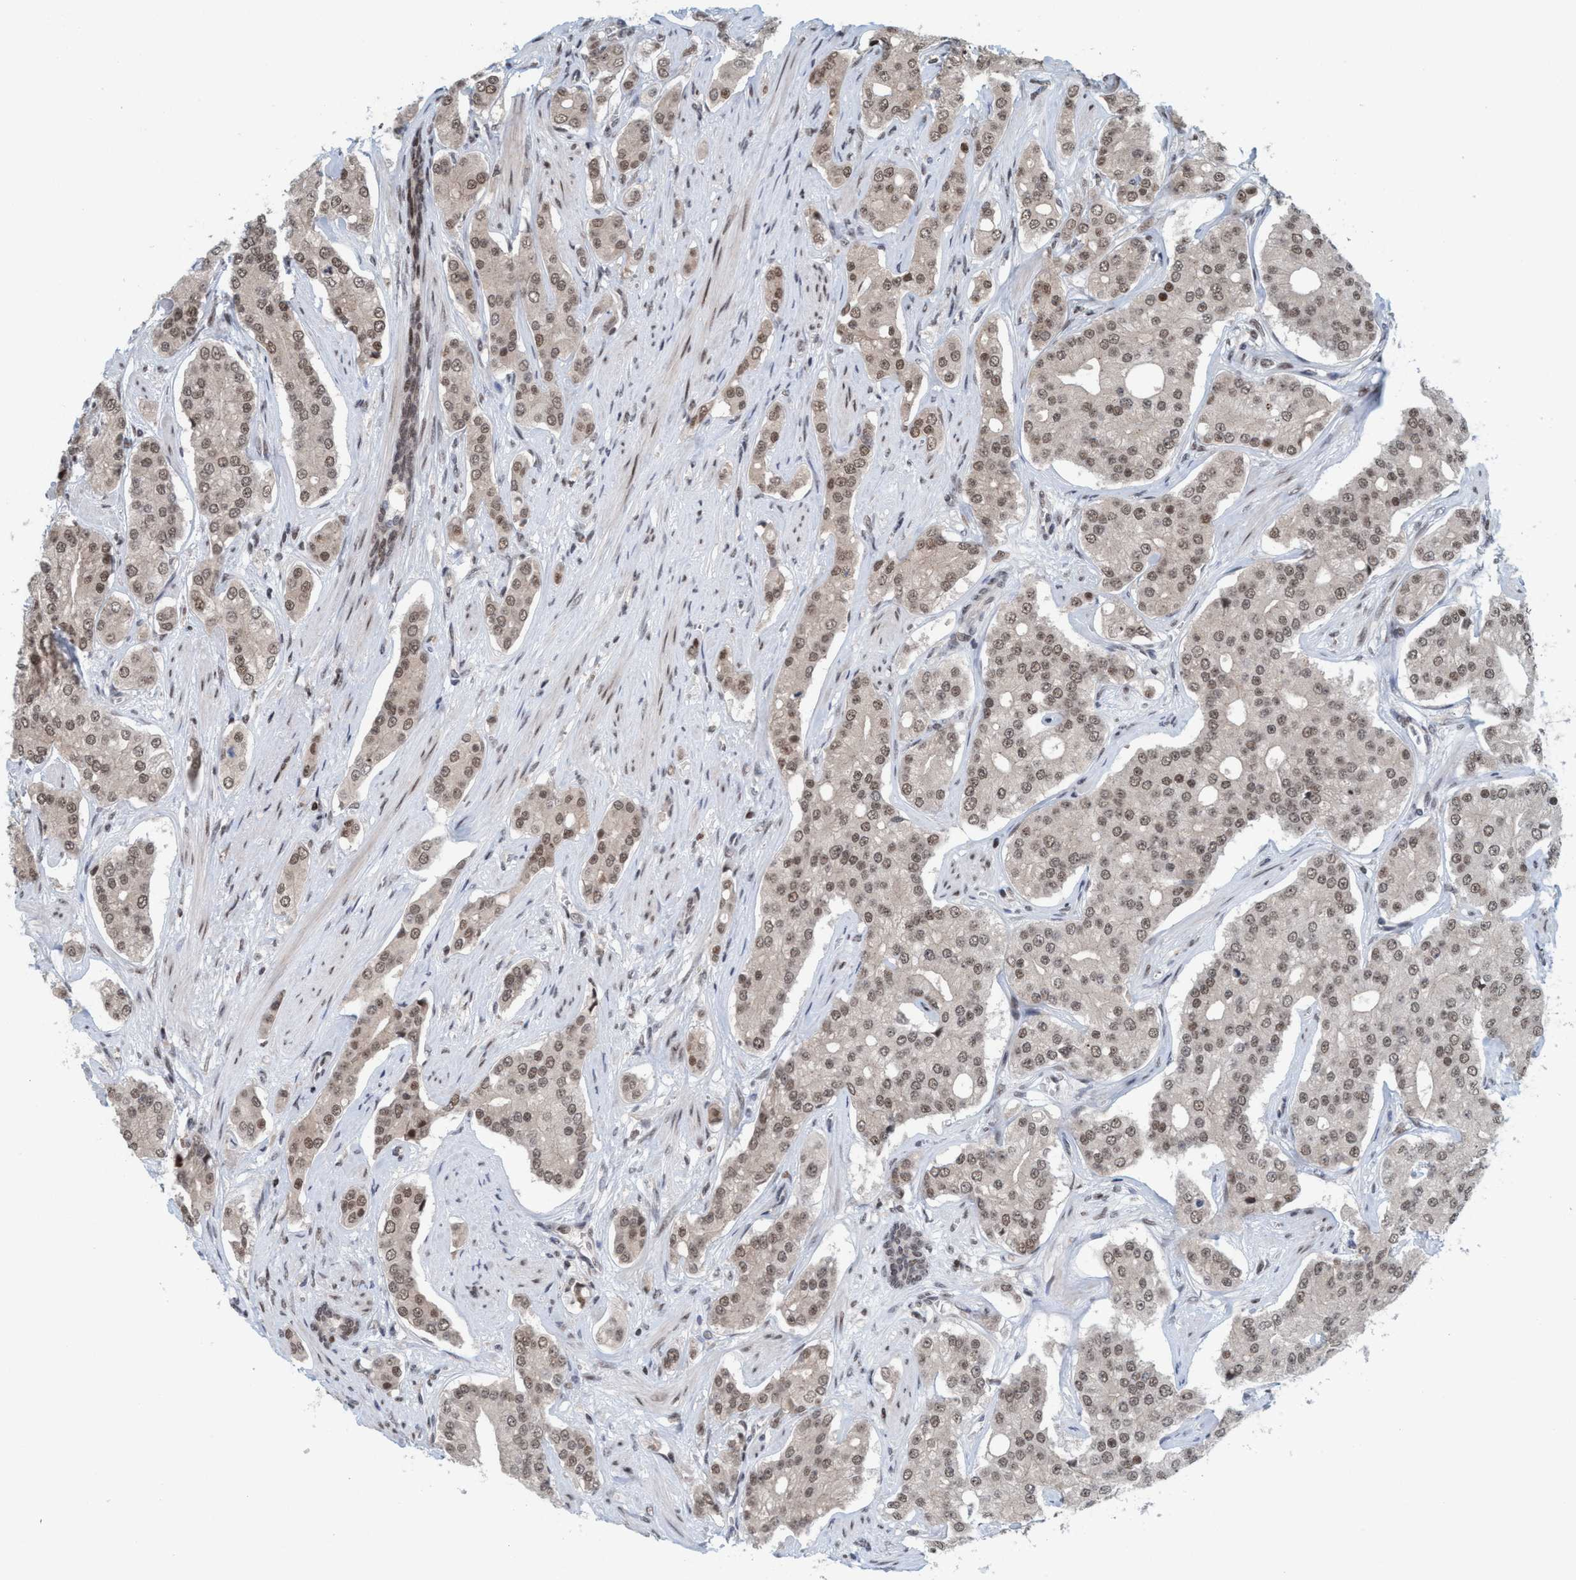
{"staining": {"intensity": "moderate", "quantity": ">75%", "location": "nuclear"}, "tissue": "prostate cancer", "cell_type": "Tumor cells", "image_type": "cancer", "snomed": [{"axis": "morphology", "description": "Adenocarcinoma, High grade"}, {"axis": "topography", "description": "Prostate"}], "caption": "Protein positivity by IHC shows moderate nuclear staining in approximately >75% of tumor cells in prostate cancer.", "gene": "SMCR8", "patient": {"sex": "male", "age": 71}}